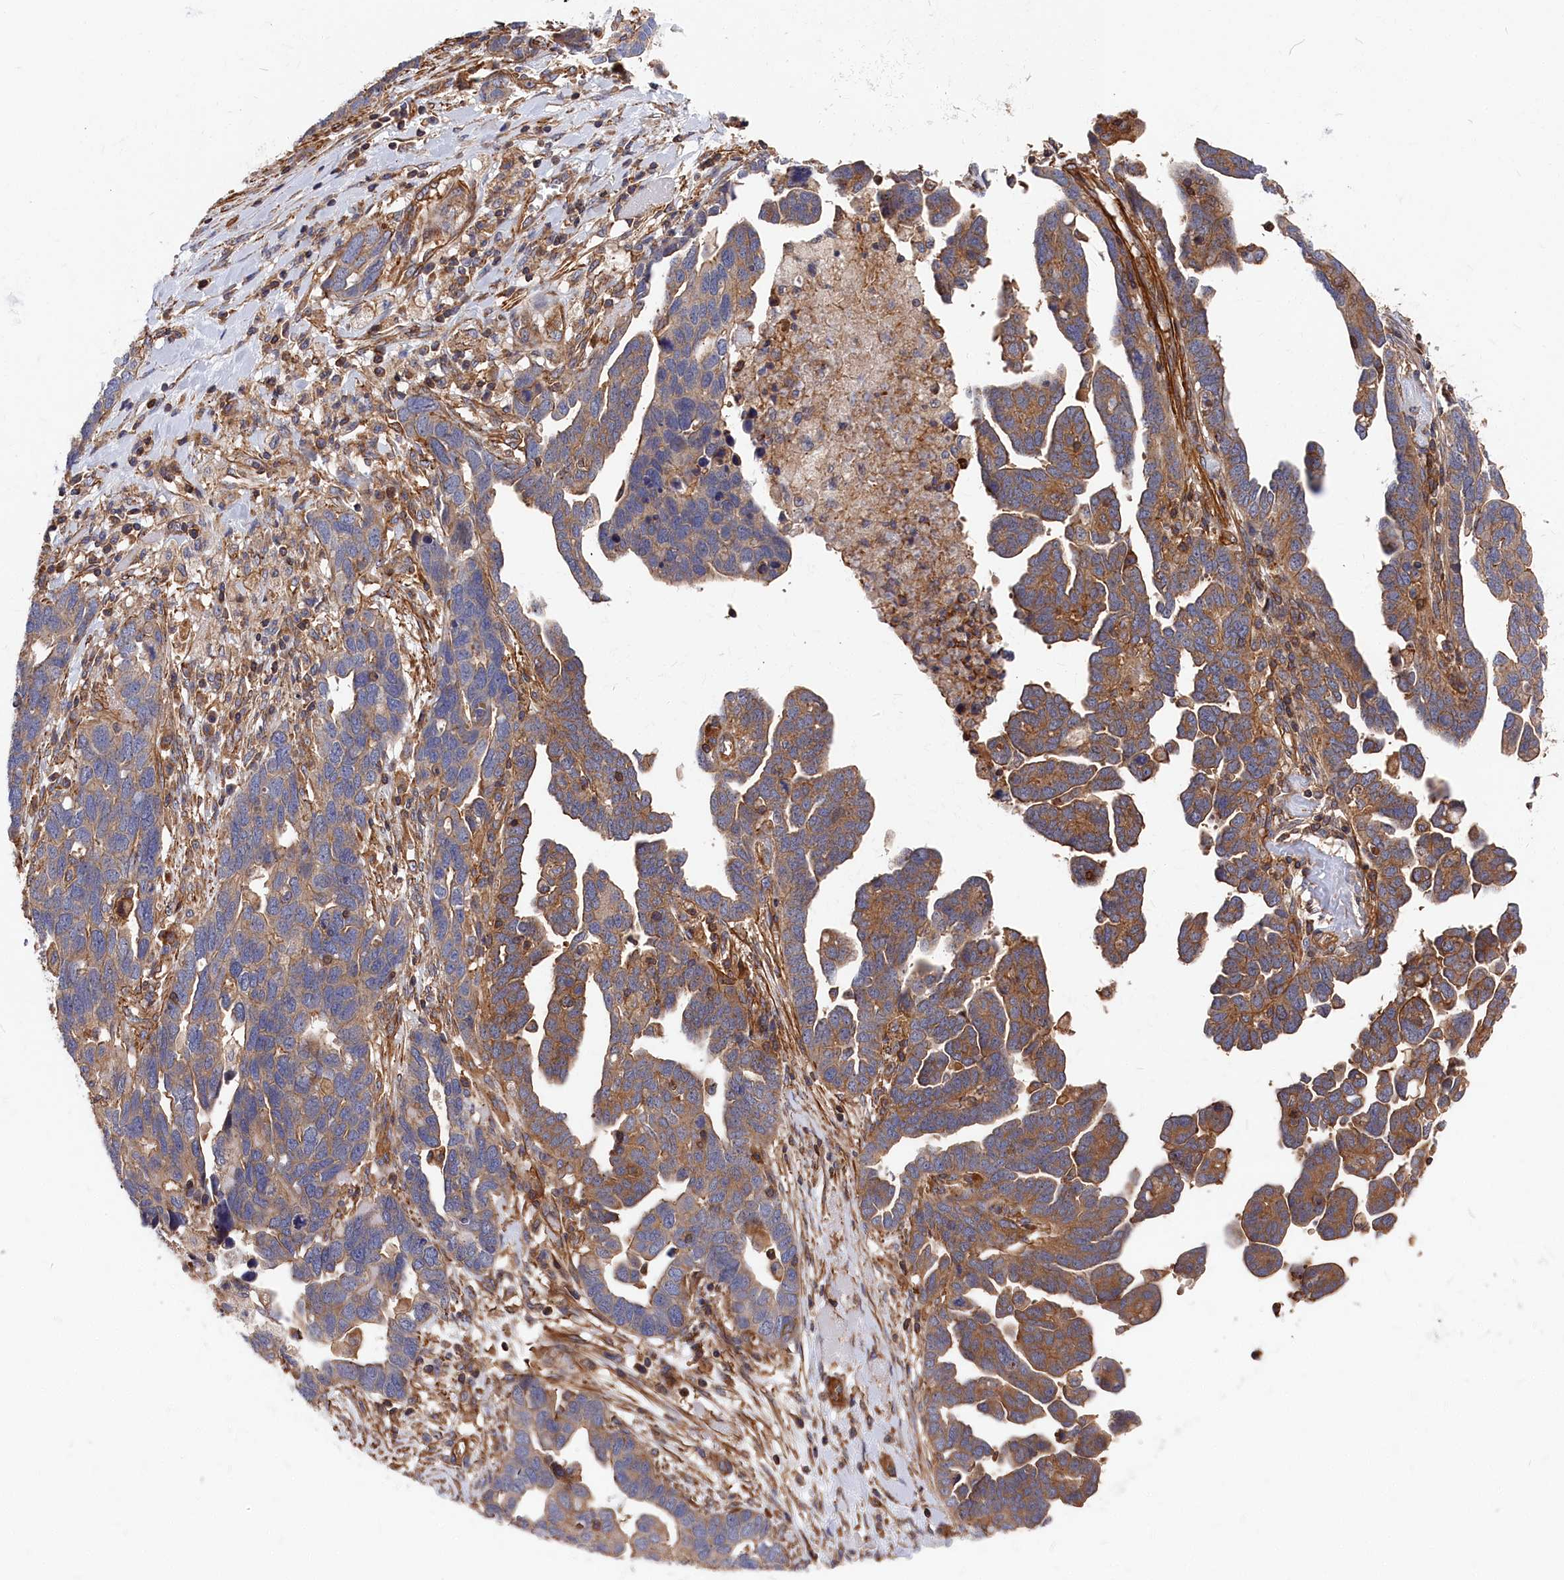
{"staining": {"intensity": "moderate", "quantity": ">75%", "location": "cytoplasmic/membranous"}, "tissue": "ovarian cancer", "cell_type": "Tumor cells", "image_type": "cancer", "snomed": [{"axis": "morphology", "description": "Cystadenocarcinoma, serous, NOS"}, {"axis": "topography", "description": "Ovary"}], "caption": "Moderate cytoplasmic/membranous protein positivity is seen in about >75% of tumor cells in serous cystadenocarcinoma (ovarian).", "gene": "LDHD", "patient": {"sex": "female", "age": 54}}